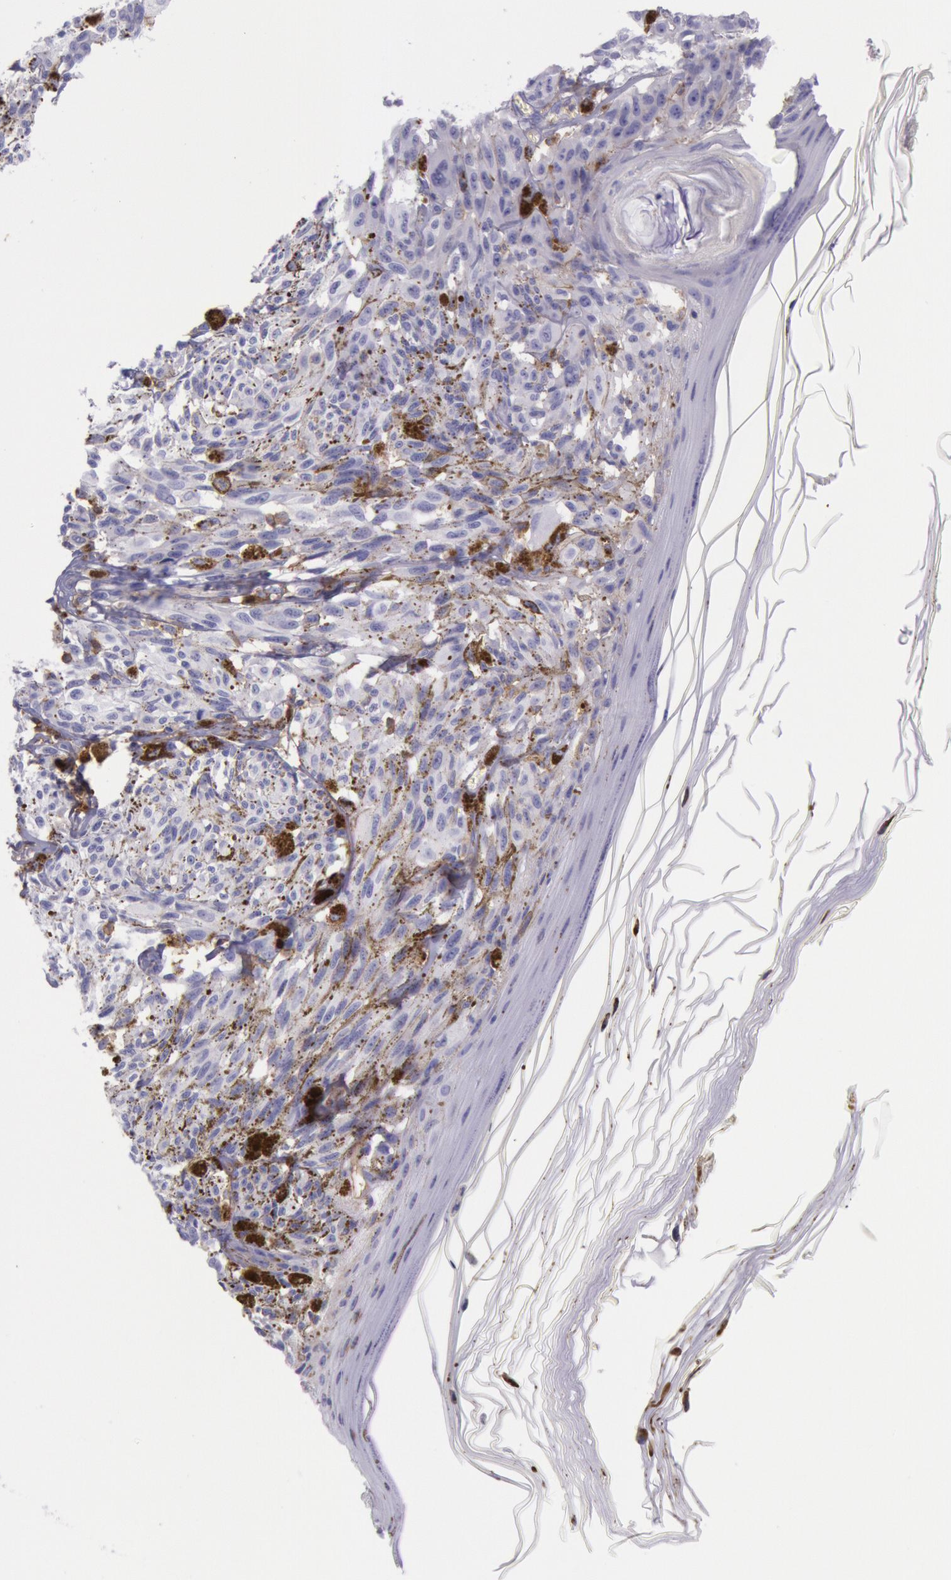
{"staining": {"intensity": "negative", "quantity": "none", "location": "none"}, "tissue": "melanoma", "cell_type": "Tumor cells", "image_type": "cancer", "snomed": [{"axis": "morphology", "description": "Malignant melanoma, NOS"}, {"axis": "topography", "description": "Skin"}], "caption": "High power microscopy image of an immunohistochemistry micrograph of malignant melanoma, revealing no significant positivity in tumor cells.", "gene": "LYN", "patient": {"sex": "female", "age": 72}}